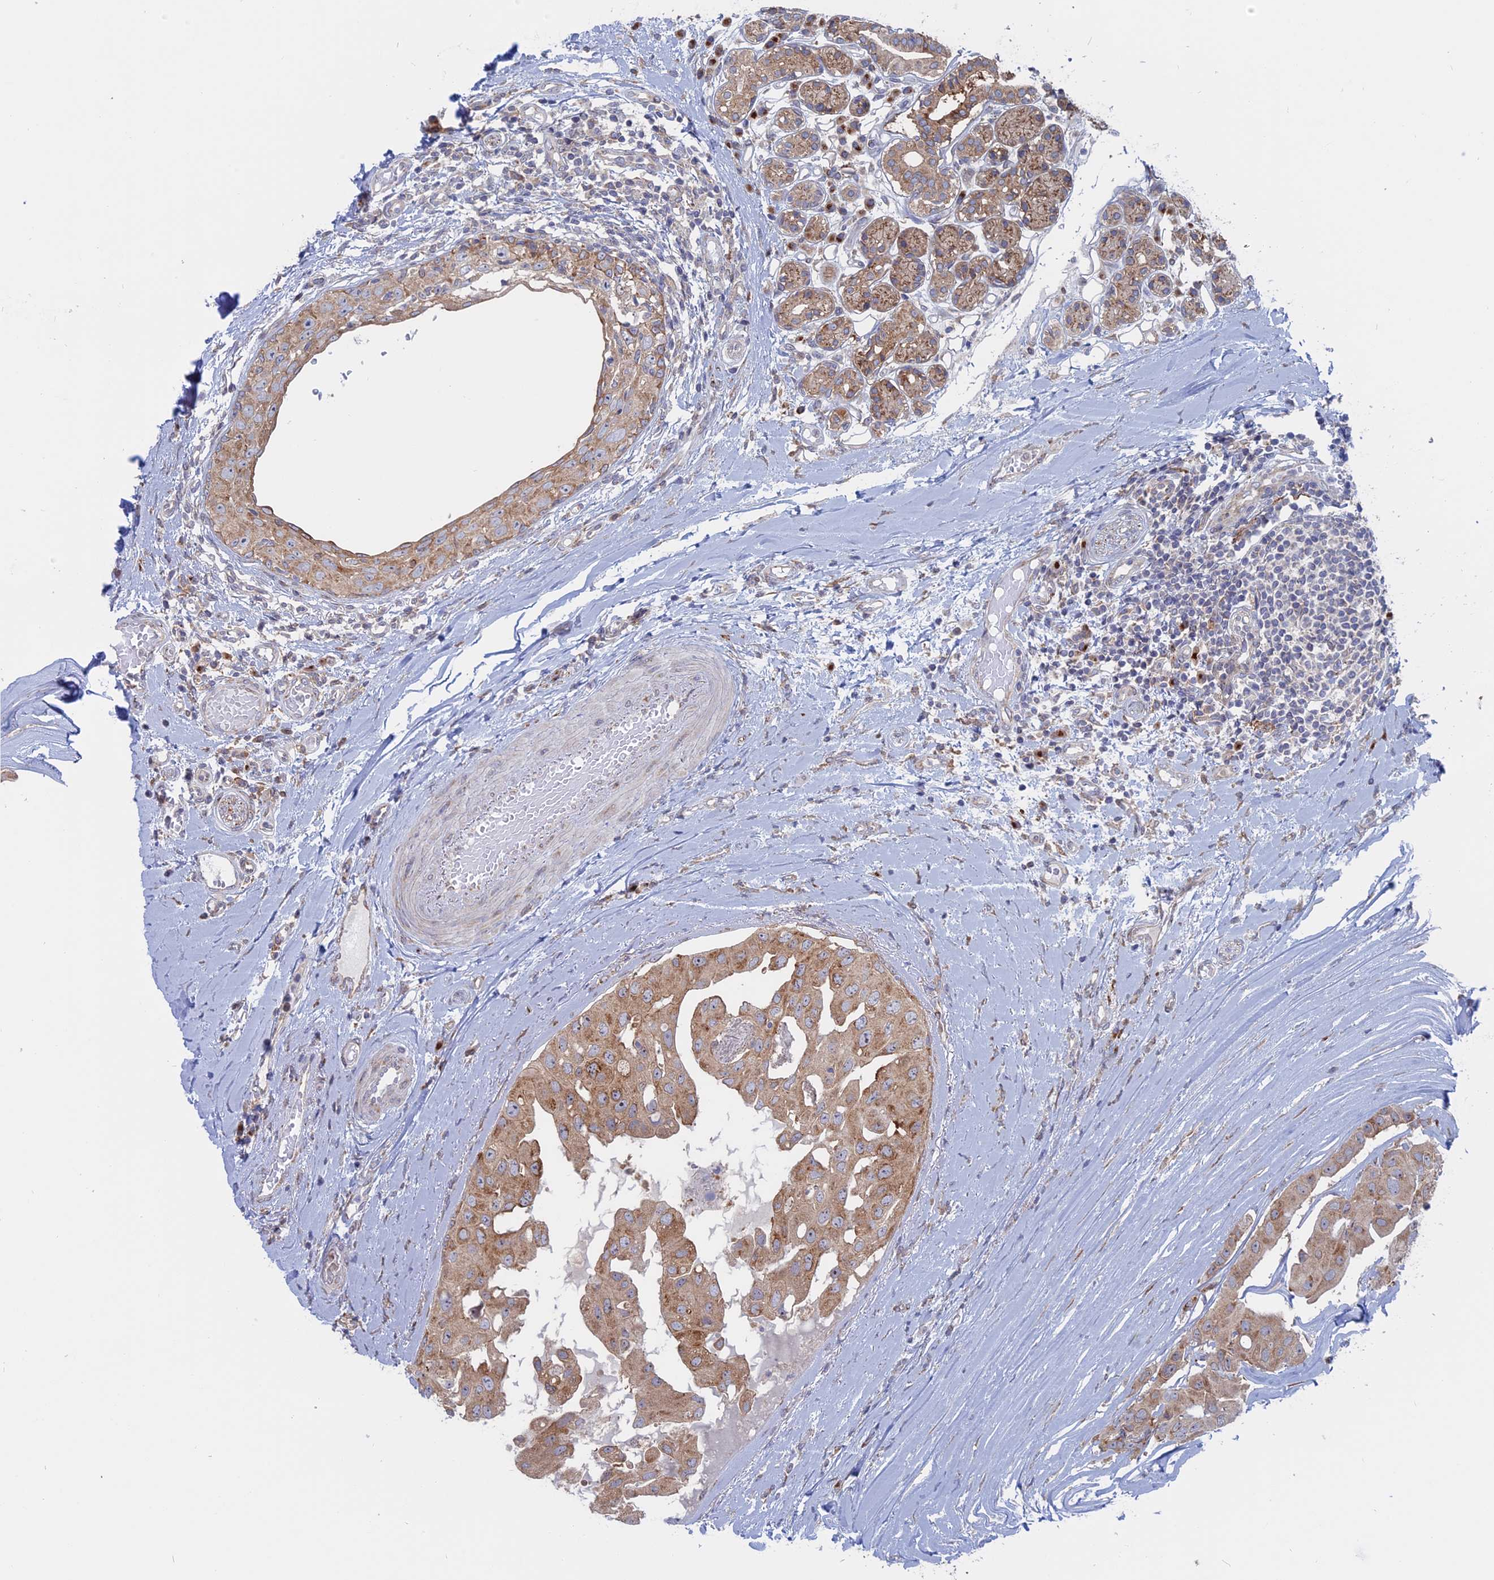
{"staining": {"intensity": "moderate", "quantity": ">75%", "location": "cytoplasmic/membranous"}, "tissue": "head and neck cancer", "cell_type": "Tumor cells", "image_type": "cancer", "snomed": [{"axis": "morphology", "description": "Adenocarcinoma, NOS"}, {"axis": "morphology", "description": "Adenocarcinoma, metastatic, NOS"}, {"axis": "topography", "description": "Head-Neck"}], "caption": "This is a histology image of immunohistochemistry (IHC) staining of head and neck cancer, which shows moderate staining in the cytoplasmic/membranous of tumor cells.", "gene": "TBC1D30", "patient": {"sex": "male", "age": 75}}